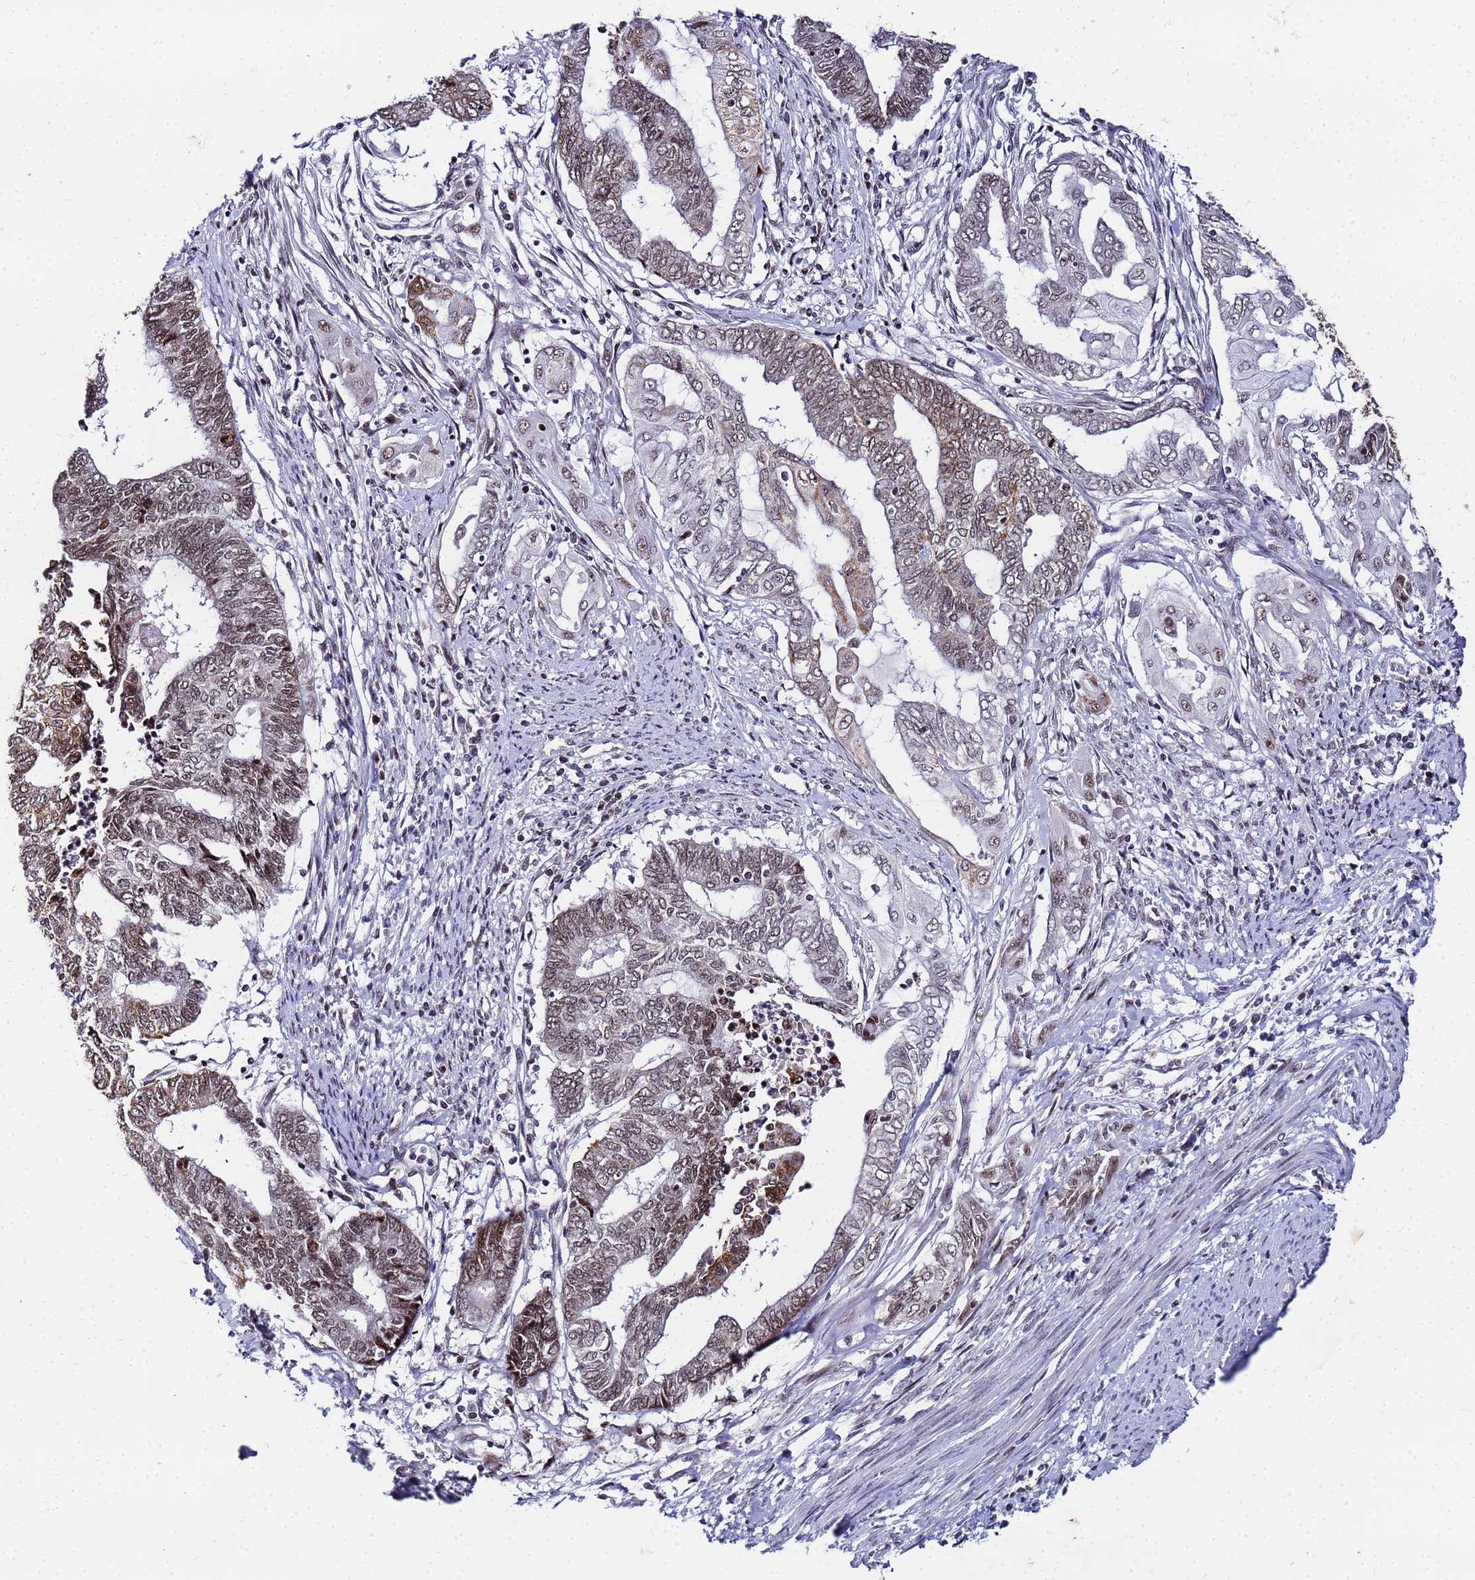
{"staining": {"intensity": "moderate", "quantity": "25%-75%", "location": "cytoplasmic/membranous,nuclear"}, "tissue": "endometrial cancer", "cell_type": "Tumor cells", "image_type": "cancer", "snomed": [{"axis": "morphology", "description": "Adenocarcinoma, NOS"}, {"axis": "topography", "description": "Uterus"}, {"axis": "topography", "description": "Endometrium"}], "caption": "An IHC histopathology image of tumor tissue is shown. Protein staining in brown shows moderate cytoplasmic/membranous and nuclear positivity in adenocarcinoma (endometrial) within tumor cells.", "gene": "CKMT1A", "patient": {"sex": "female", "age": 70}}